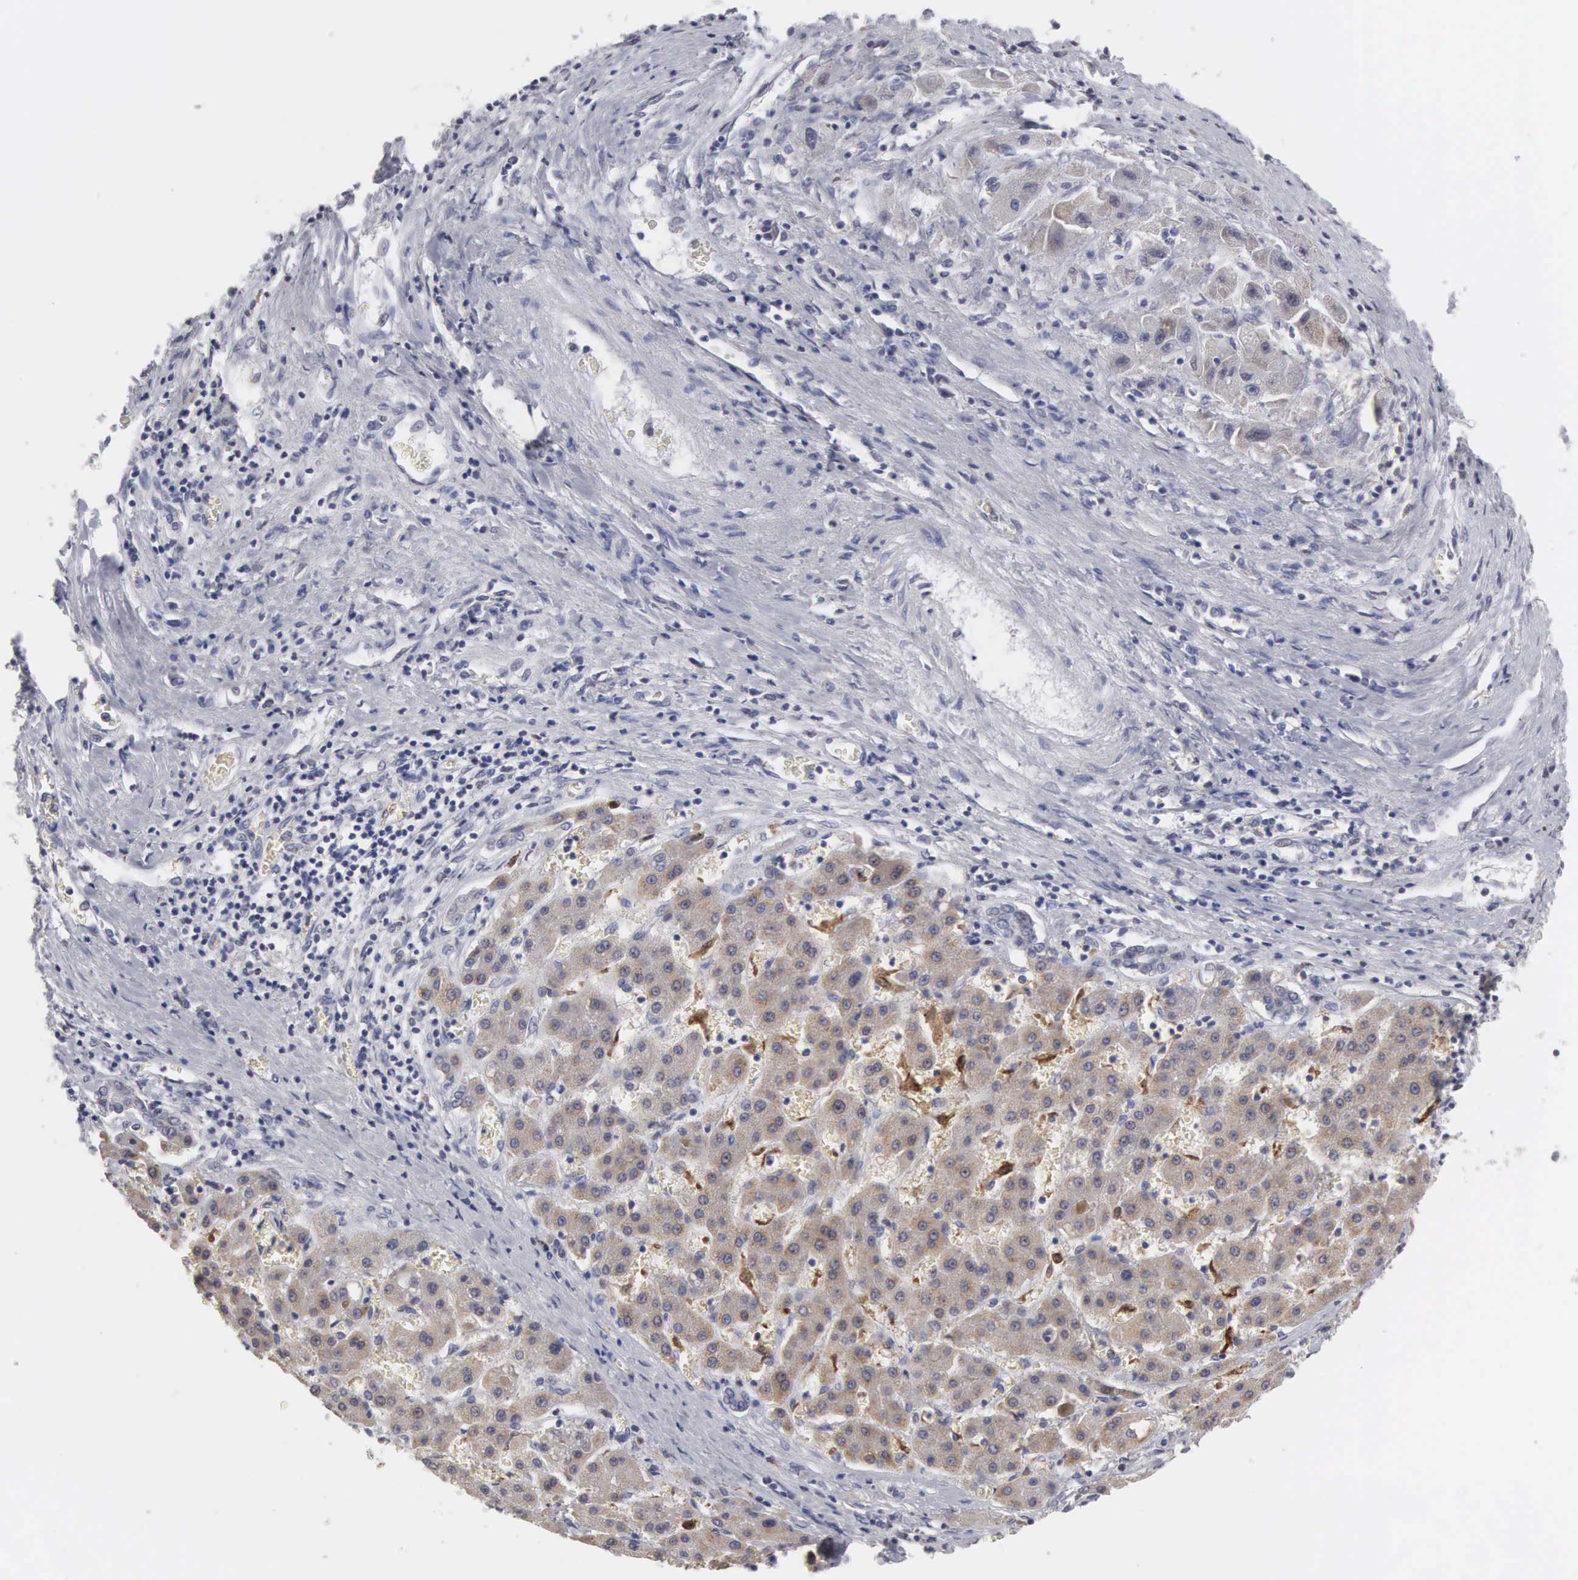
{"staining": {"intensity": "weak", "quantity": "25%-75%", "location": "cytoplasmic/membranous"}, "tissue": "liver cancer", "cell_type": "Tumor cells", "image_type": "cancer", "snomed": [{"axis": "morphology", "description": "Carcinoma, Hepatocellular, NOS"}, {"axis": "topography", "description": "Liver"}], "caption": "Weak cytoplasmic/membranous protein expression is present in approximately 25%-75% of tumor cells in liver cancer (hepatocellular carcinoma).", "gene": "HMOX1", "patient": {"sex": "male", "age": 24}}